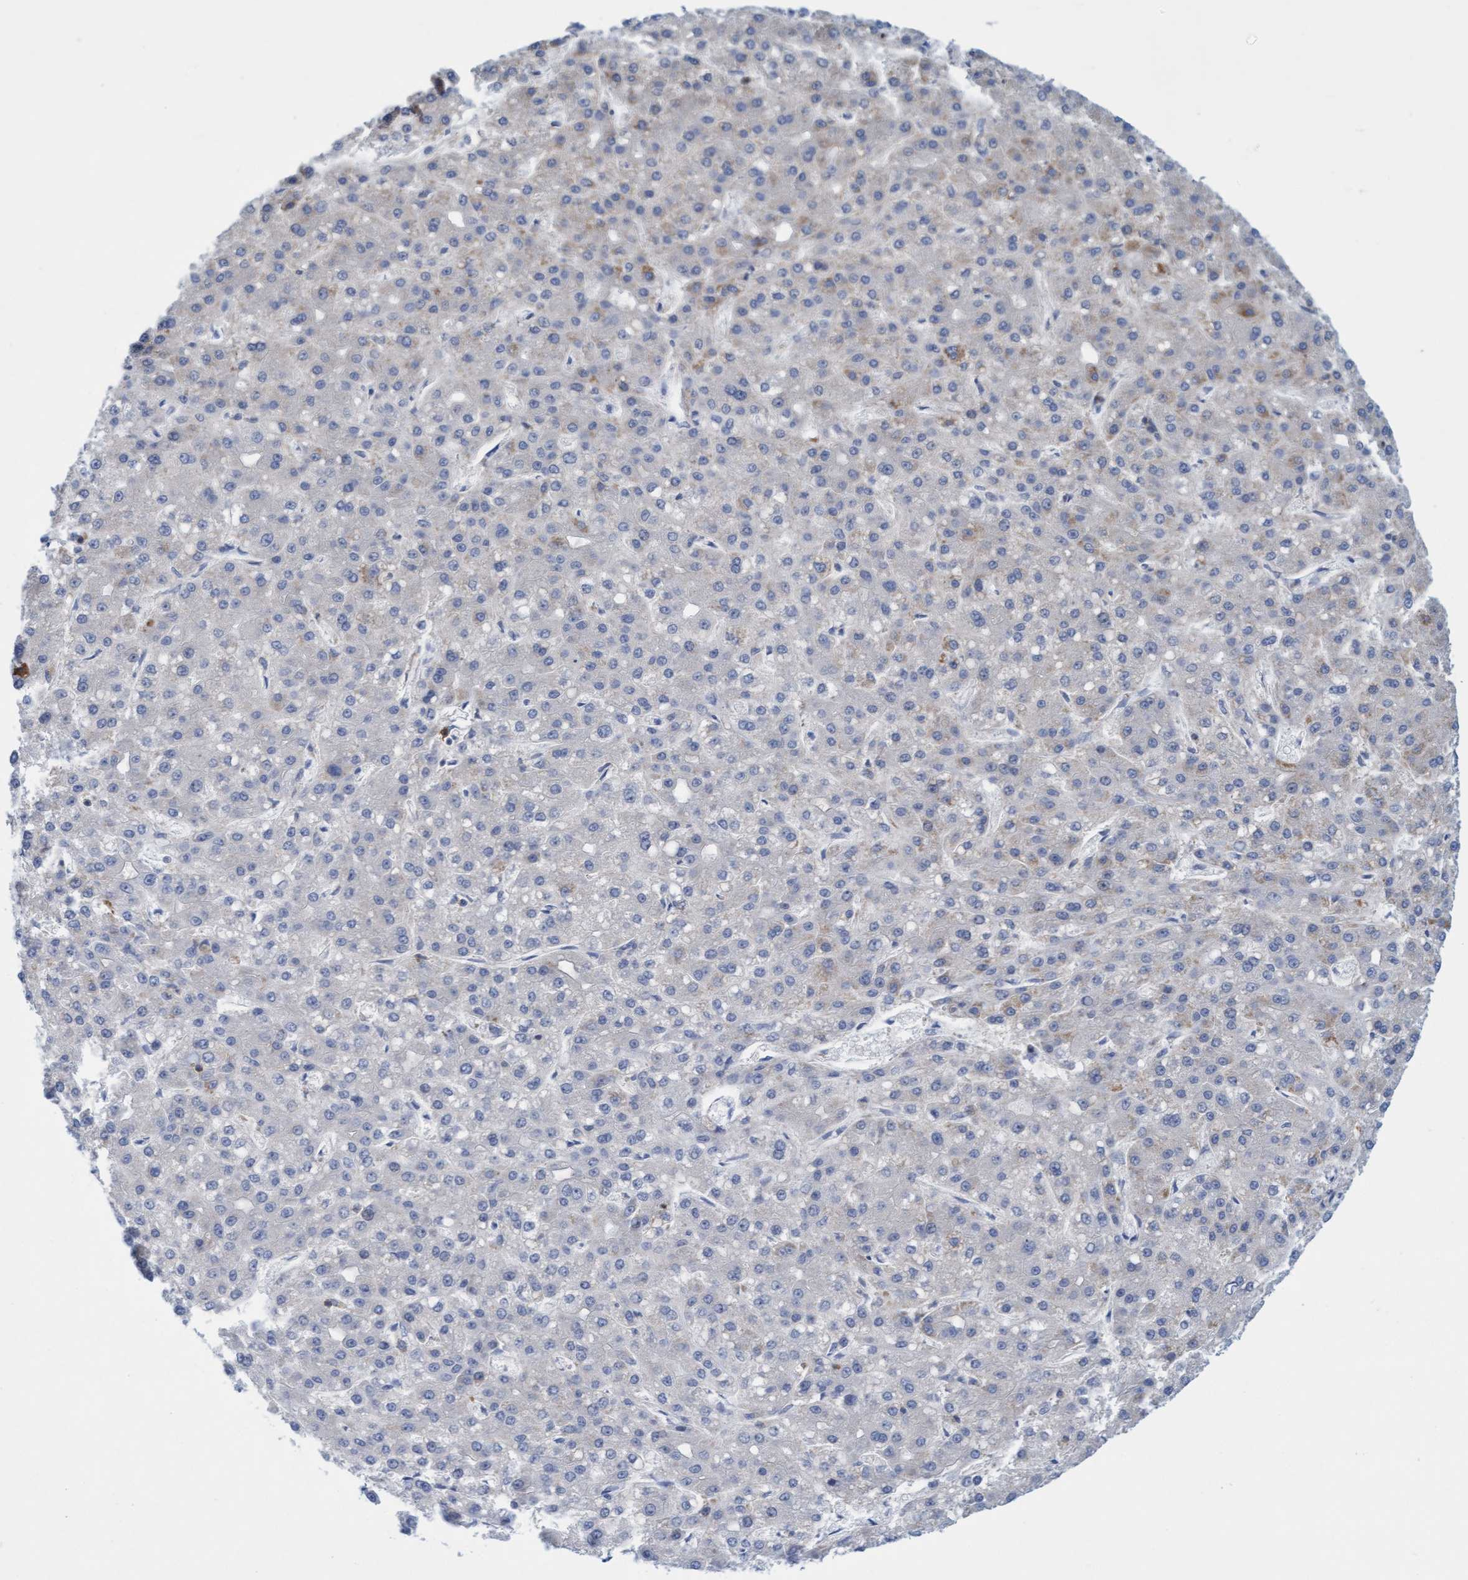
{"staining": {"intensity": "weak", "quantity": "<25%", "location": "cytoplasmic/membranous"}, "tissue": "liver cancer", "cell_type": "Tumor cells", "image_type": "cancer", "snomed": [{"axis": "morphology", "description": "Carcinoma, Hepatocellular, NOS"}, {"axis": "topography", "description": "Liver"}], "caption": "A micrograph of liver hepatocellular carcinoma stained for a protein demonstrates no brown staining in tumor cells.", "gene": "FNBP1", "patient": {"sex": "male", "age": 67}}